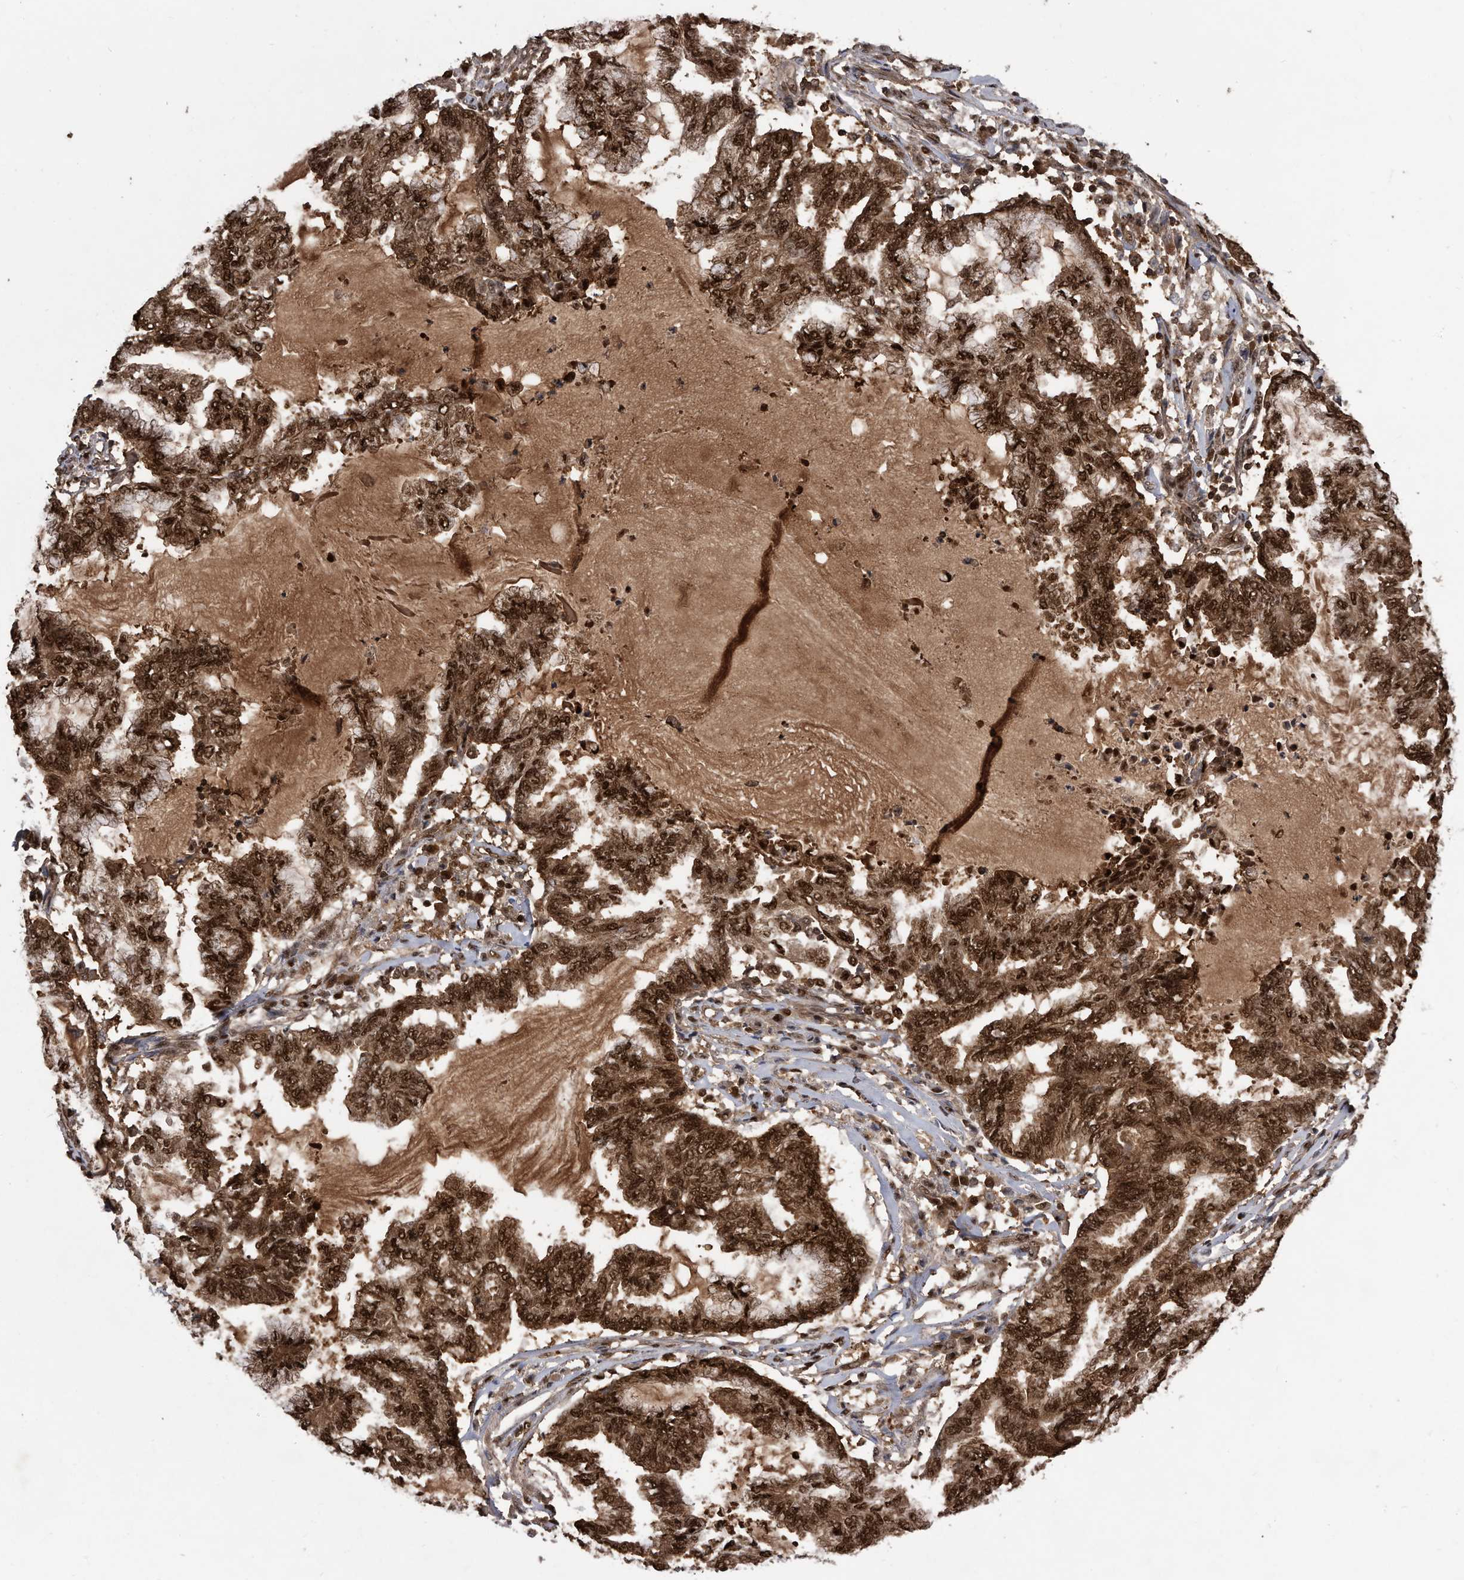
{"staining": {"intensity": "strong", "quantity": ">75%", "location": "cytoplasmic/membranous,nuclear"}, "tissue": "endometrial cancer", "cell_type": "Tumor cells", "image_type": "cancer", "snomed": [{"axis": "morphology", "description": "Adenocarcinoma, NOS"}, {"axis": "topography", "description": "Endometrium"}], "caption": "DAB (3,3'-diaminobenzidine) immunohistochemical staining of human endometrial cancer (adenocarcinoma) reveals strong cytoplasmic/membranous and nuclear protein positivity in about >75% of tumor cells.", "gene": "RAD23B", "patient": {"sex": "female", "age": 86}}